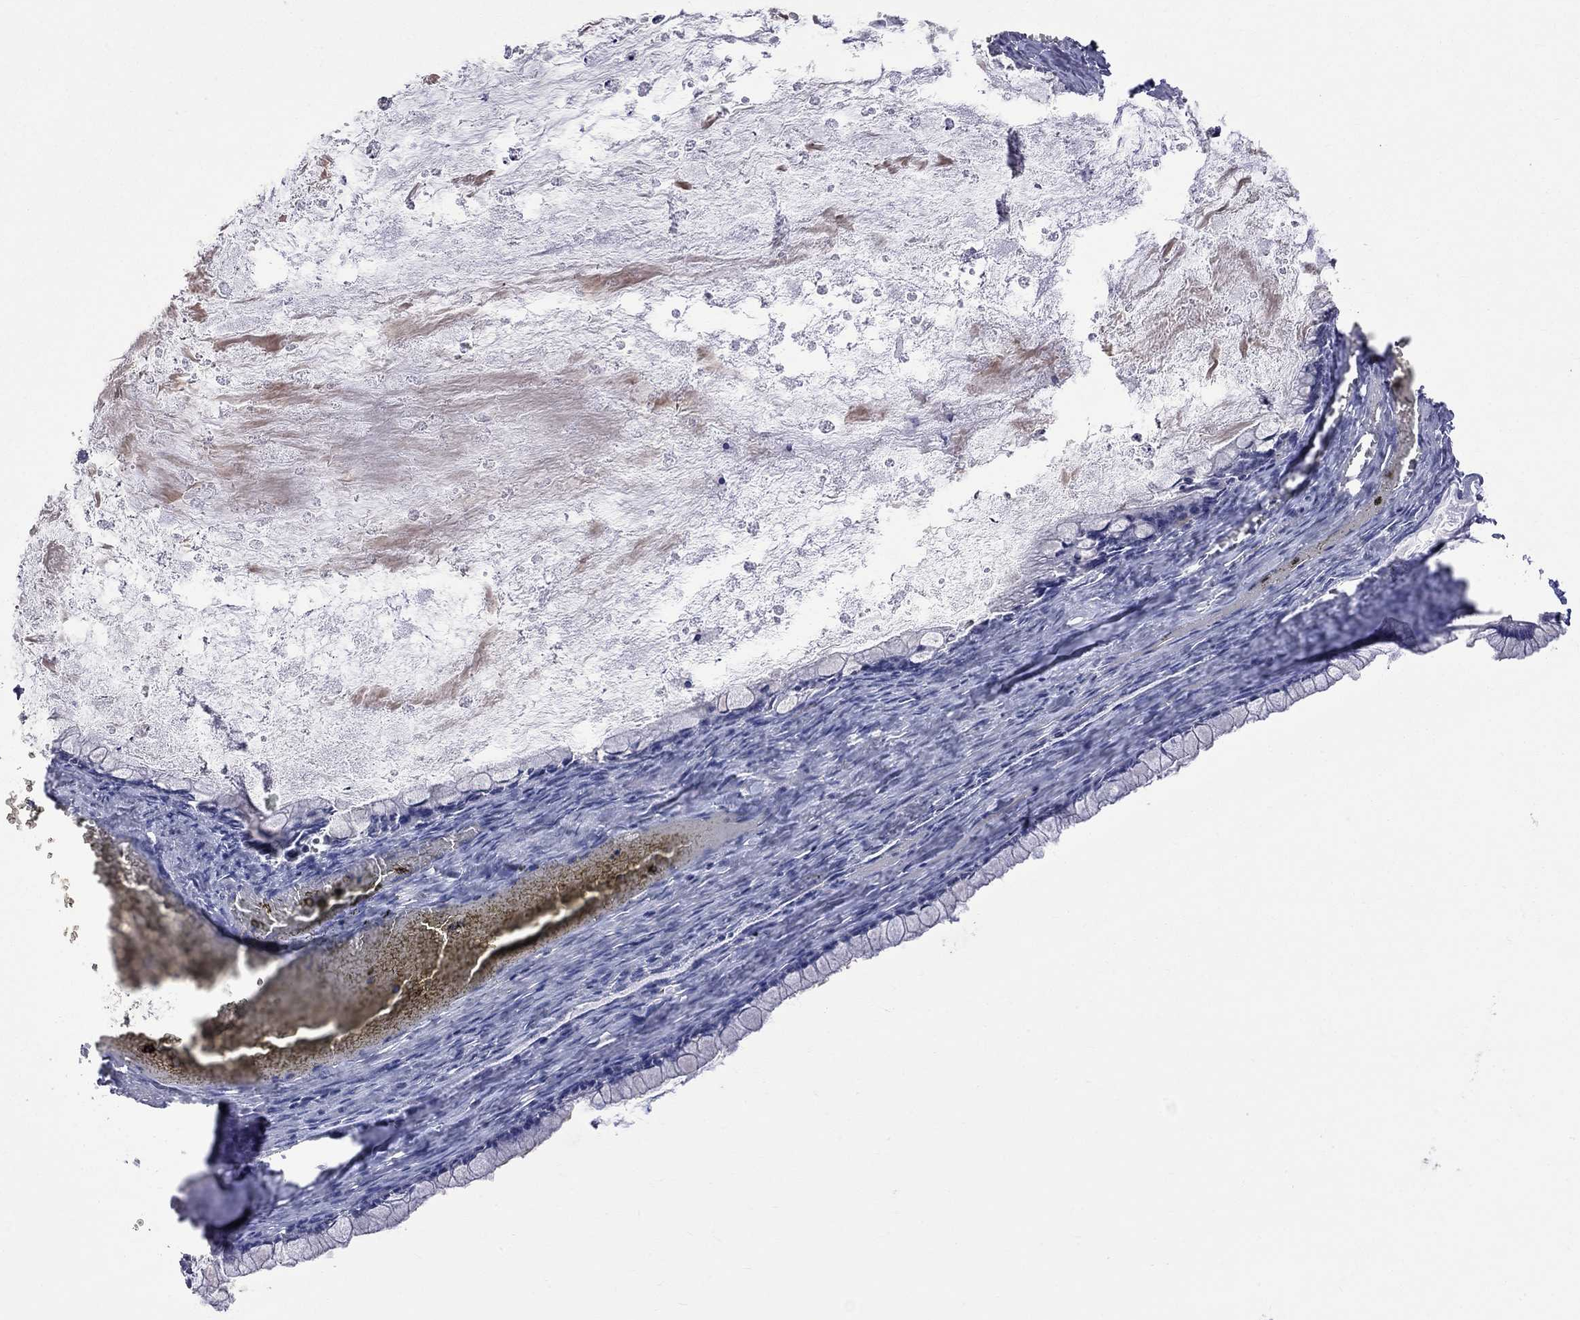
{"staining": {"intensity": "negative", "quantity": "none", "location": "none"}, "tissue": "ovarian cancer", "cell_type": "Tumor cells", "image_type": "cancer", "snomed": [{"axis": "morphology", "description": "Cystadenocarcinoma, mucinous, NOS"}, {"axis": "topography", "description": "Ovary"}], "caption": "IHC photomicrograph of ovarian mucinous cystadenocarcinoma stained for a protein (brown), which shows no staining in tumor cells.", "gene": "HTR6", "patient": {"sex": "female", "age": 67}}